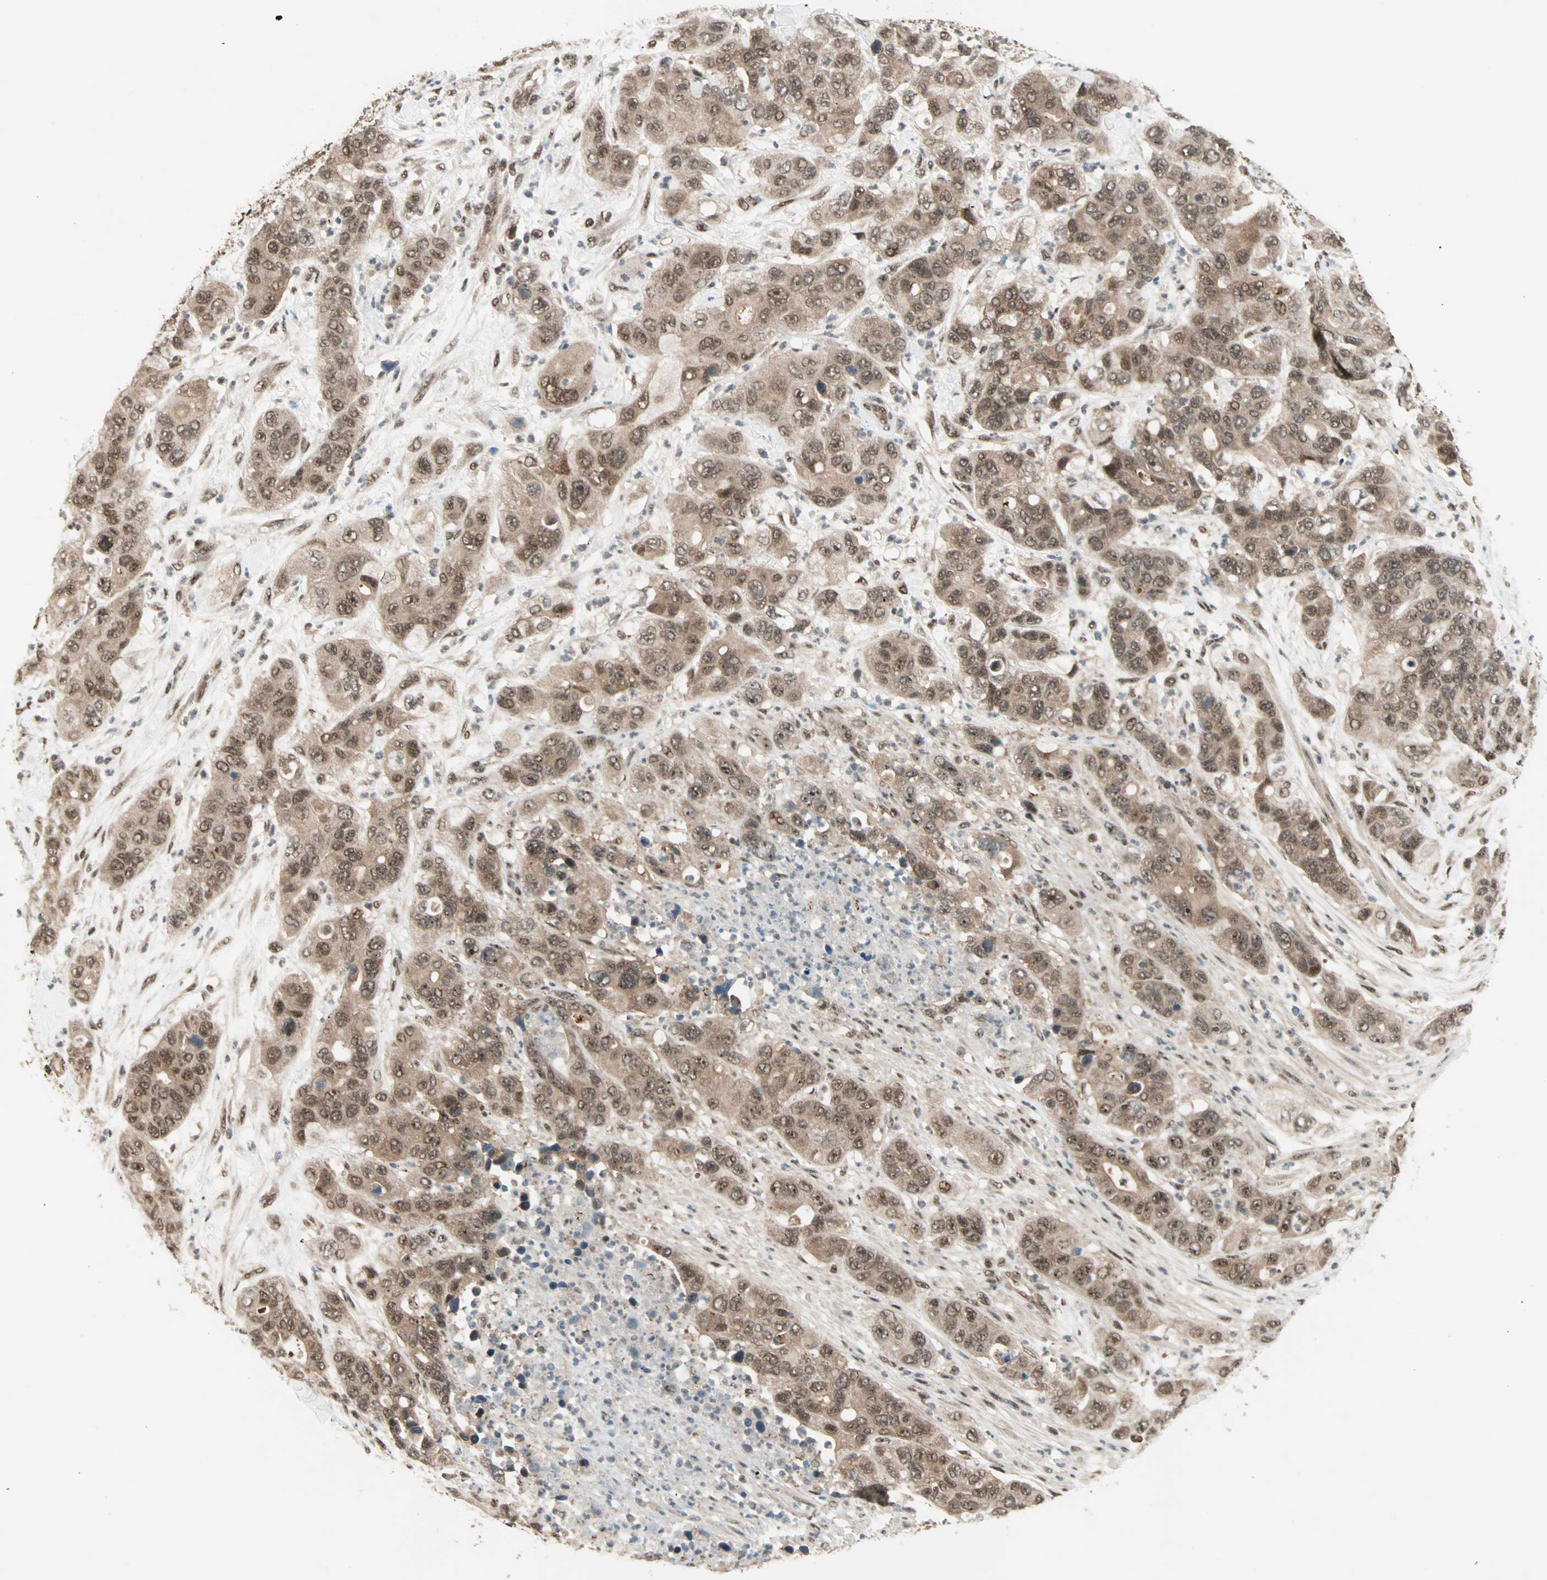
{"staining": {"intensity": "moderate", "quantity": ">75%", "location": "cytoplasmic/membranous,nuclear"}, "tissue": "pancreatic cancer", "cell_type": "Tumor cells", "image_type": "cancer", "snomed": [{"axis": "morphology", "description": "Adenocarcinoma, NOS"}, {"axis": "topography", "description": "Pancreas"}], "caption": "IHC histopathology image of neoplastic tissue: human adenocarcinoma (pancreatic) stained using immunohistochemistry (IHC) exhibits medium levels of moderate protein expression localized specifically in the cytoplasmic/membranous and nuclear of tumor cells, appearing as a cytoplasmic/membranous and nuclear brown color.", "gene": "ZNF44", "patient": {"sex": "female", "age": 71}}